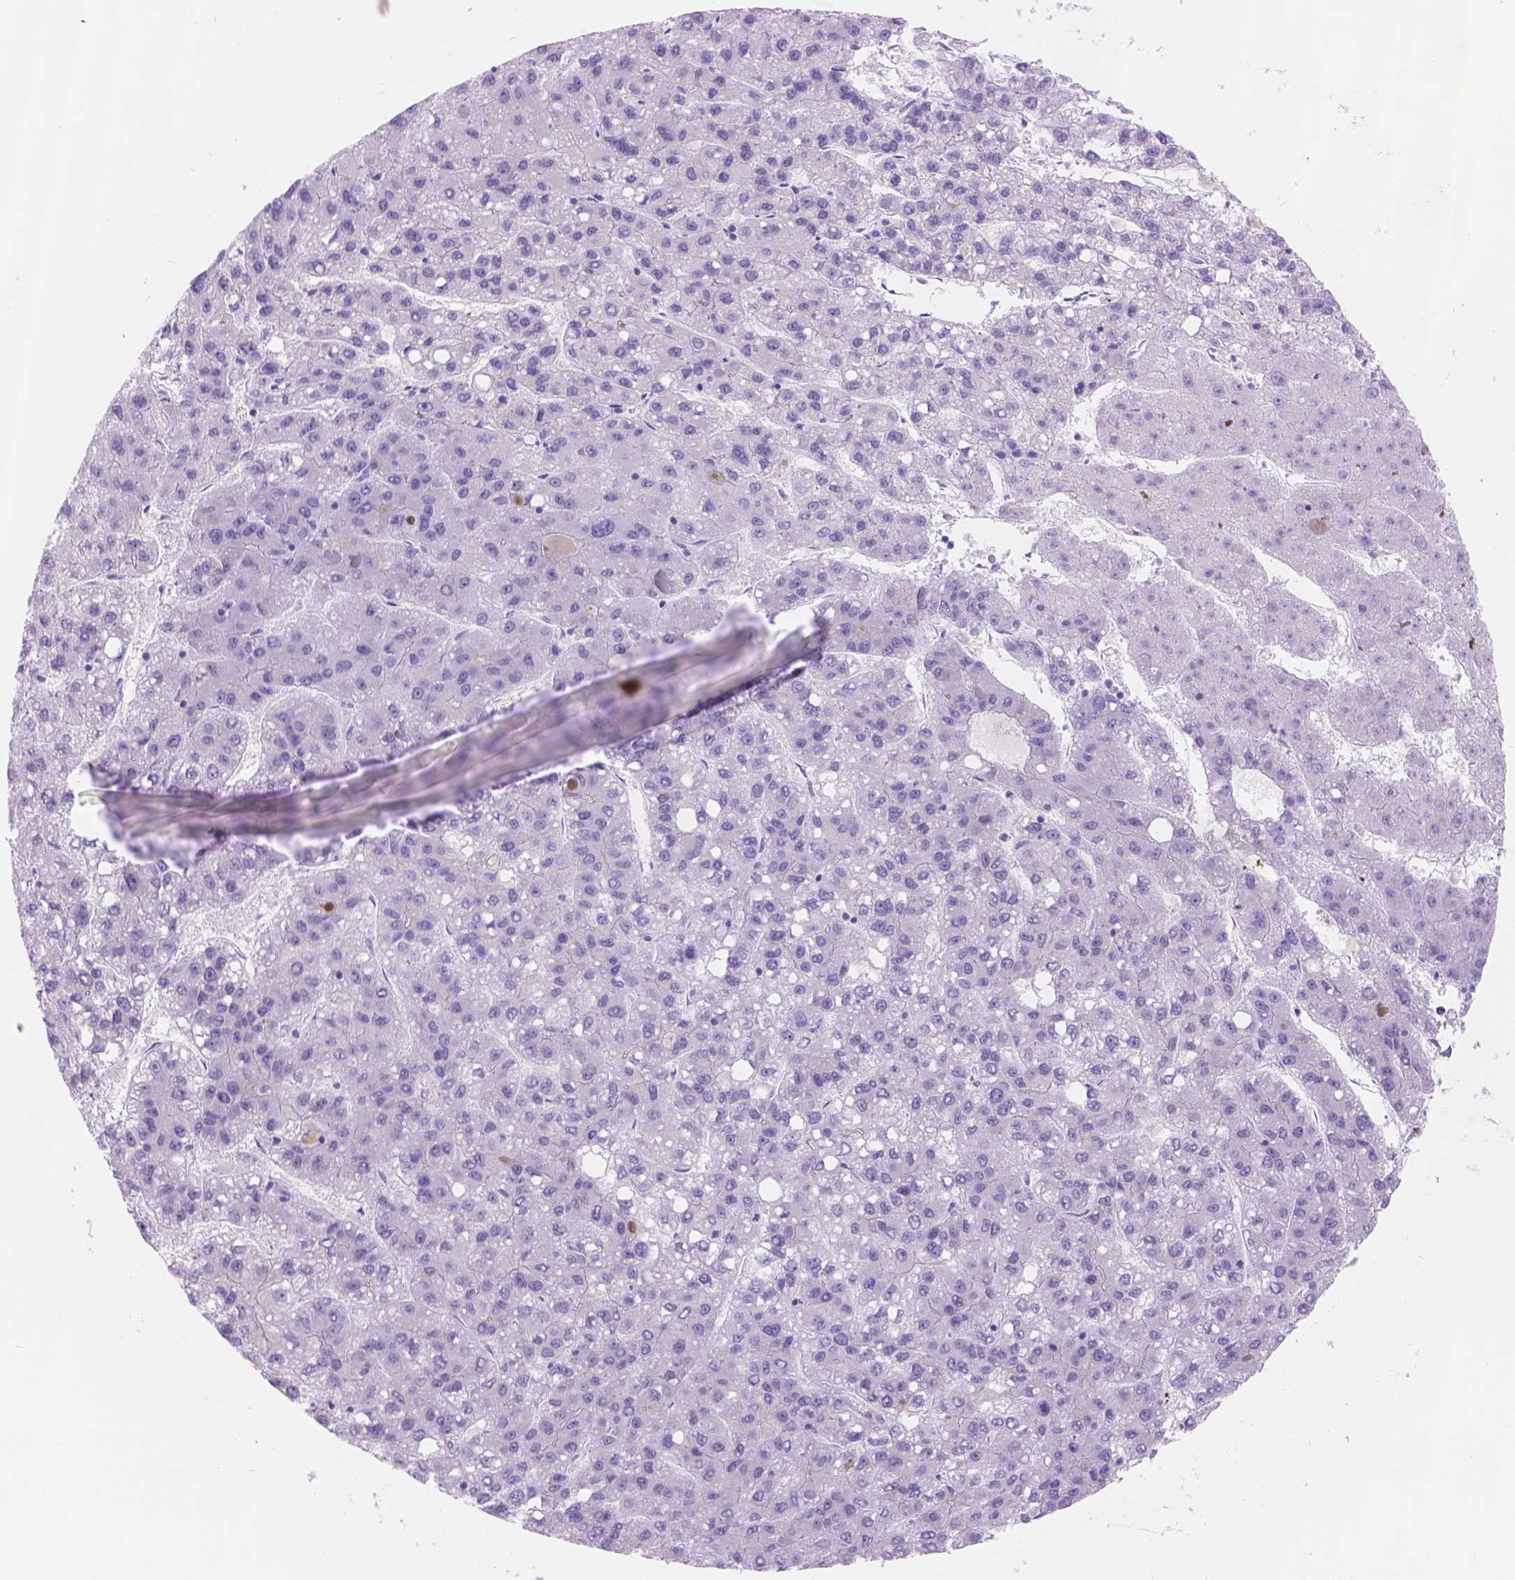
{"staining": {"intensity": "negative", "quantity": "none", "location": "none"}, "tissue": "liver cancer", "cell_type": "Tumor cells", "image_type": "cancer", "snomed": [{"axis": "morphology", "description": "Carcinoma, Hepatocellular, NOS"}, {"axis": "topography", "description": "Liver"}], "caption": "Immunohistochemical staining of human liver hepatocellular carcinoma shows no significant expression in tumor cells. (Stains: DAB (3,3'-diaminobenzidine) immunohistochemistry (IHC) with hematoxylin counter stain, Microscopy: brightfield microscopy at high magnification).", "gene": "DCC", "patient": {"sex": "female", "age": 82}}